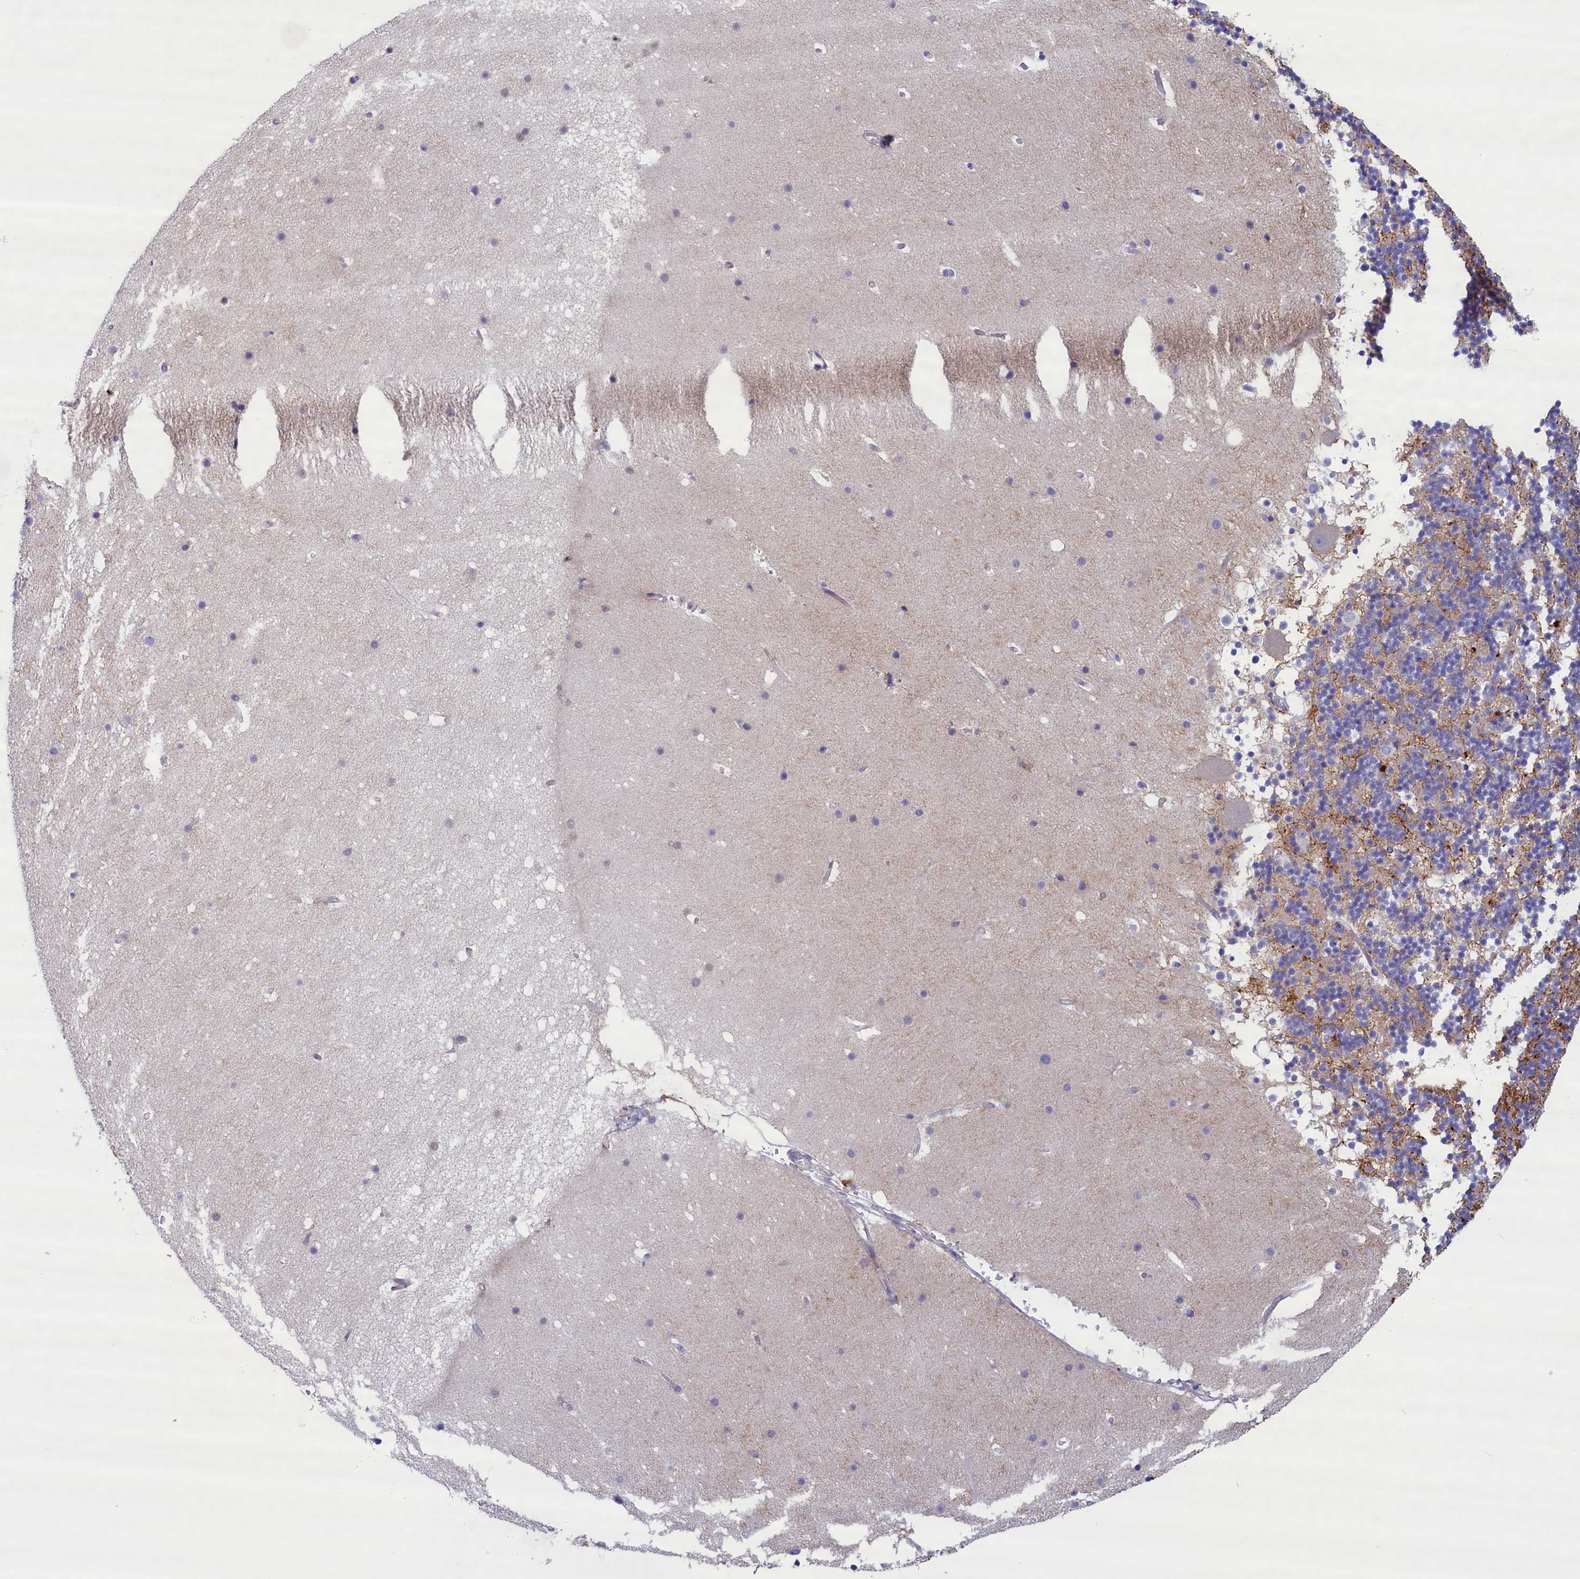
{"staining": {"intensity": "negative", "quantity": "none", "location": "none"}, "tissue": "cerebellum", "cell_type": "Cells in granular layer", "image_type": "normal", "snomed": [{"axis": "morphology", "description": "Normal tissue, NOS"}, {"axis": "topography", "description": "Cerebellum"}], "caption": "Cells in granular layer are negative for brown protein staining in normal cerebellum. (Stains: DAB immunohistochemistry (IHC) with hematoxylin counter stain, Microscopy: brightfield microscopy at high magnification).", "gene": "MPV17L2", "patient": {"sex": "male", "age": 57}}